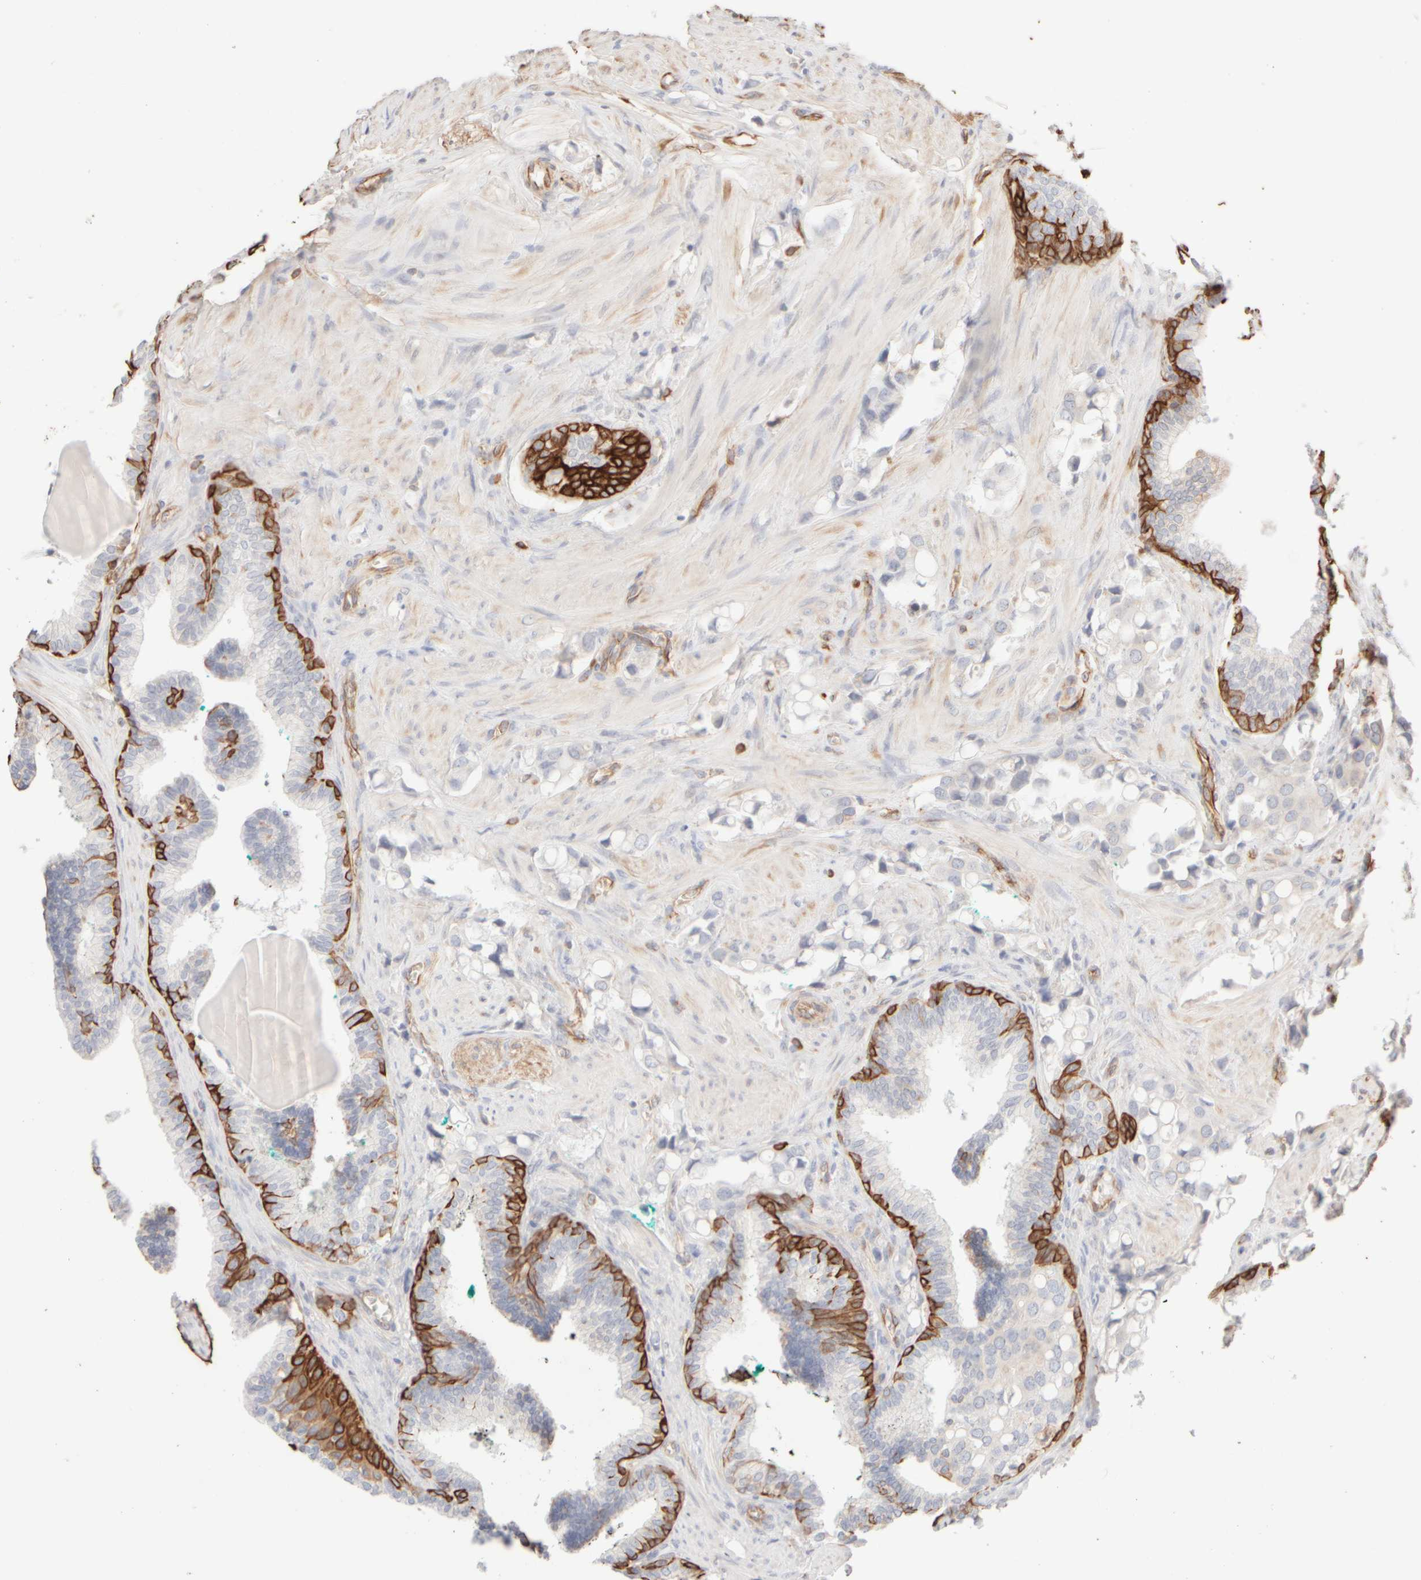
{"staining": {"intensity": "negative", "quantity": "none", "location": "none"}, "tissue": "prostate cancer", "cell_type": "Tumor cells", "image_type": "cancer", "snomed": [{"axis": "morphology", "description": "Adenocarcinoma, High grade"}, {"axis": "topography", "description": "Prostate"}], "caption": "Prostate cancer was stained to show a protein in brown. There is no significant positivity in tumor cells. (DAB immunohistochemistry, high magnification).", "gene": "KRT15", "patient": {"sex": "male", "age": 52}}